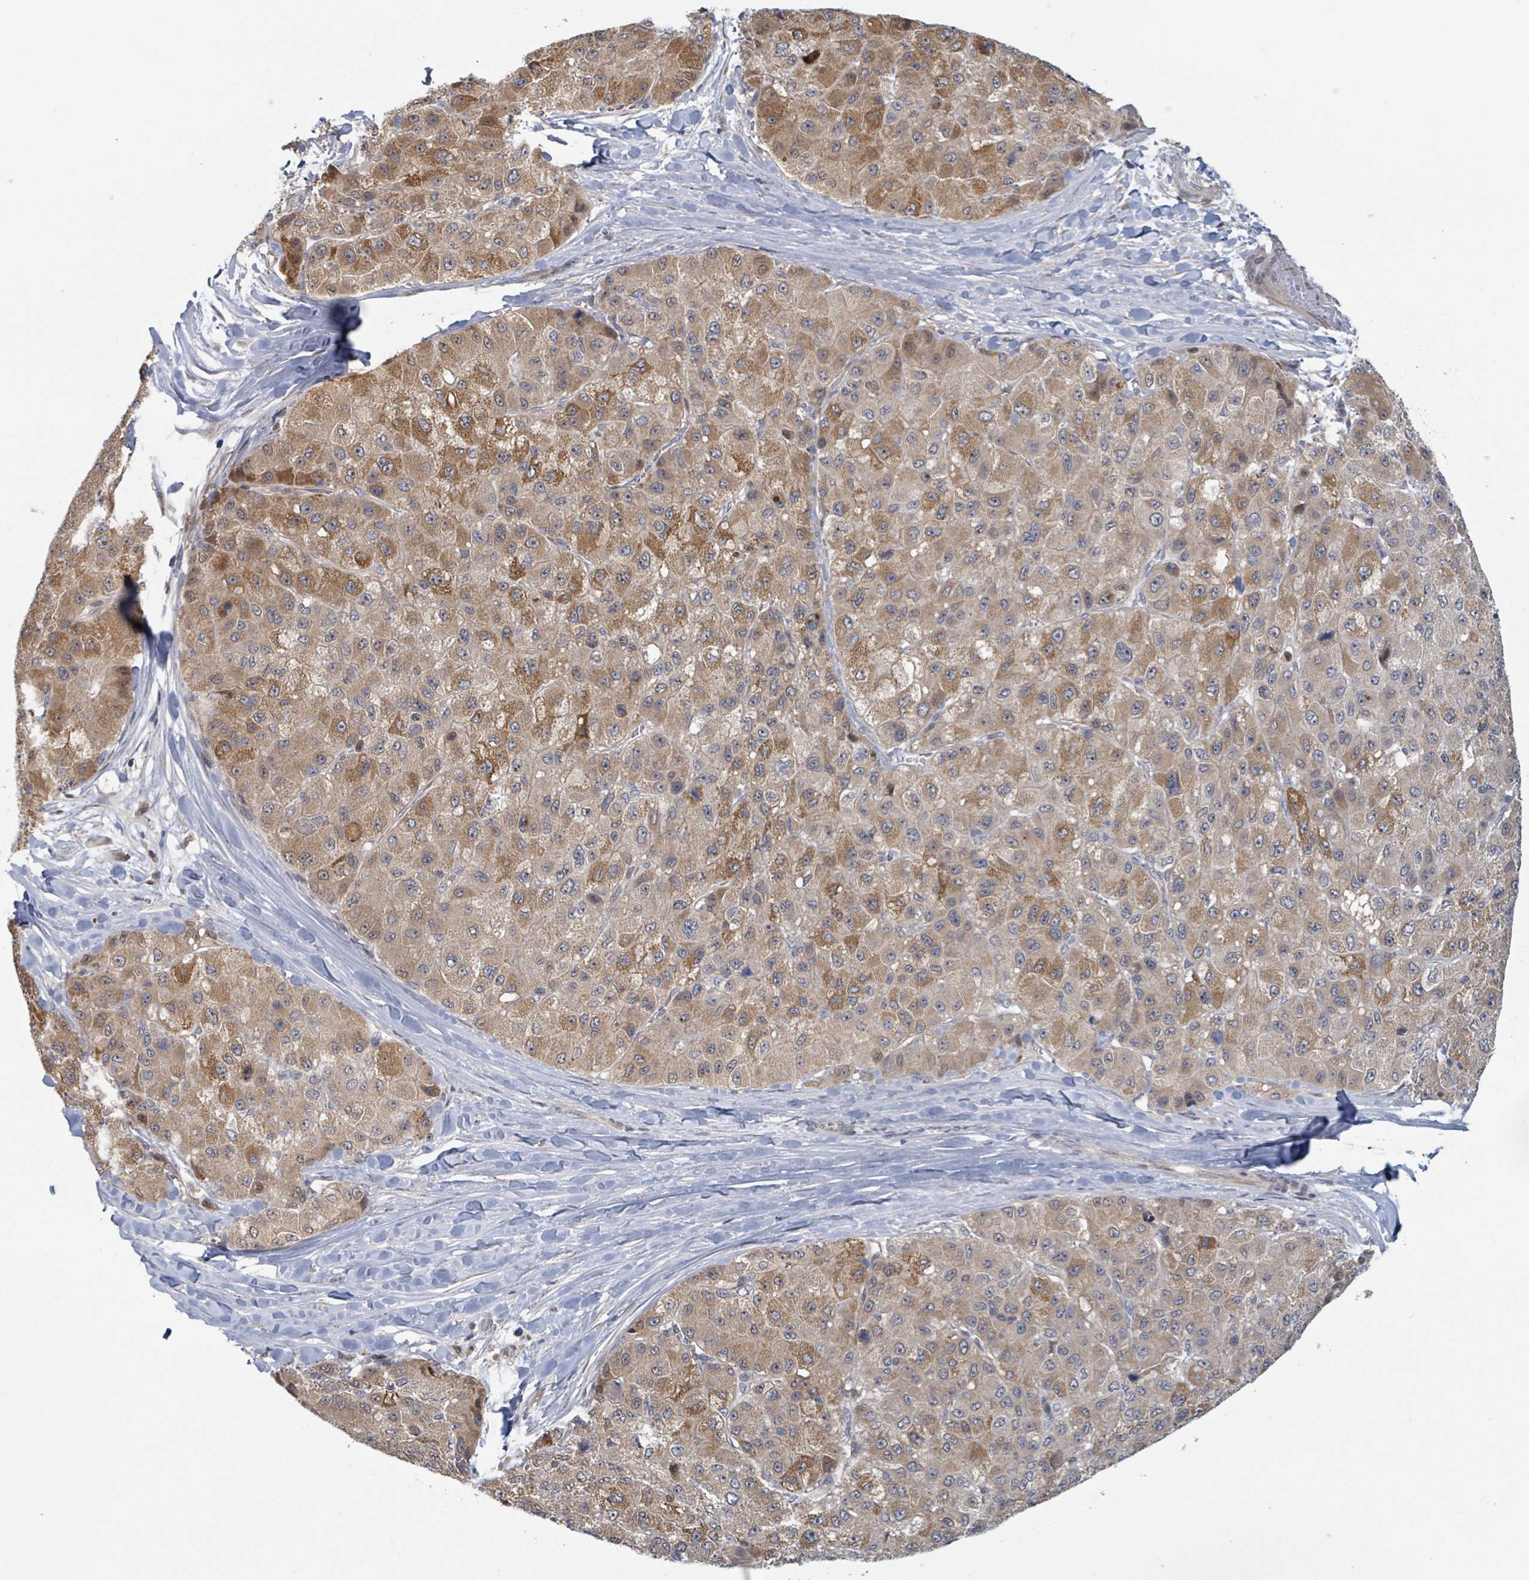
{"staining": {"intensity": "moderate", "quantity": ">75%", "location": "cytoplasmic/membranous"}, "tissue": "liver cancer", "cell_type": "Tumor cells", "image_type": "cancer", "snomed": [{"axis": "morphology", "description": "Carcinoma, Hepatocellular, NOS"}, {"axis": "topography", "description": "Liver"}], "caption": "Immunohistochemical staining of human liver hepatocellular carcinoma shows medium levels of moderate cytoplasmic/membranous staining in about >75% of tumor cells. (DAB IHC, brown staining for protein, blue staining for nuclei).", "gene": "HIVEP1", "patient": {"sex": "male", "age": 80}}